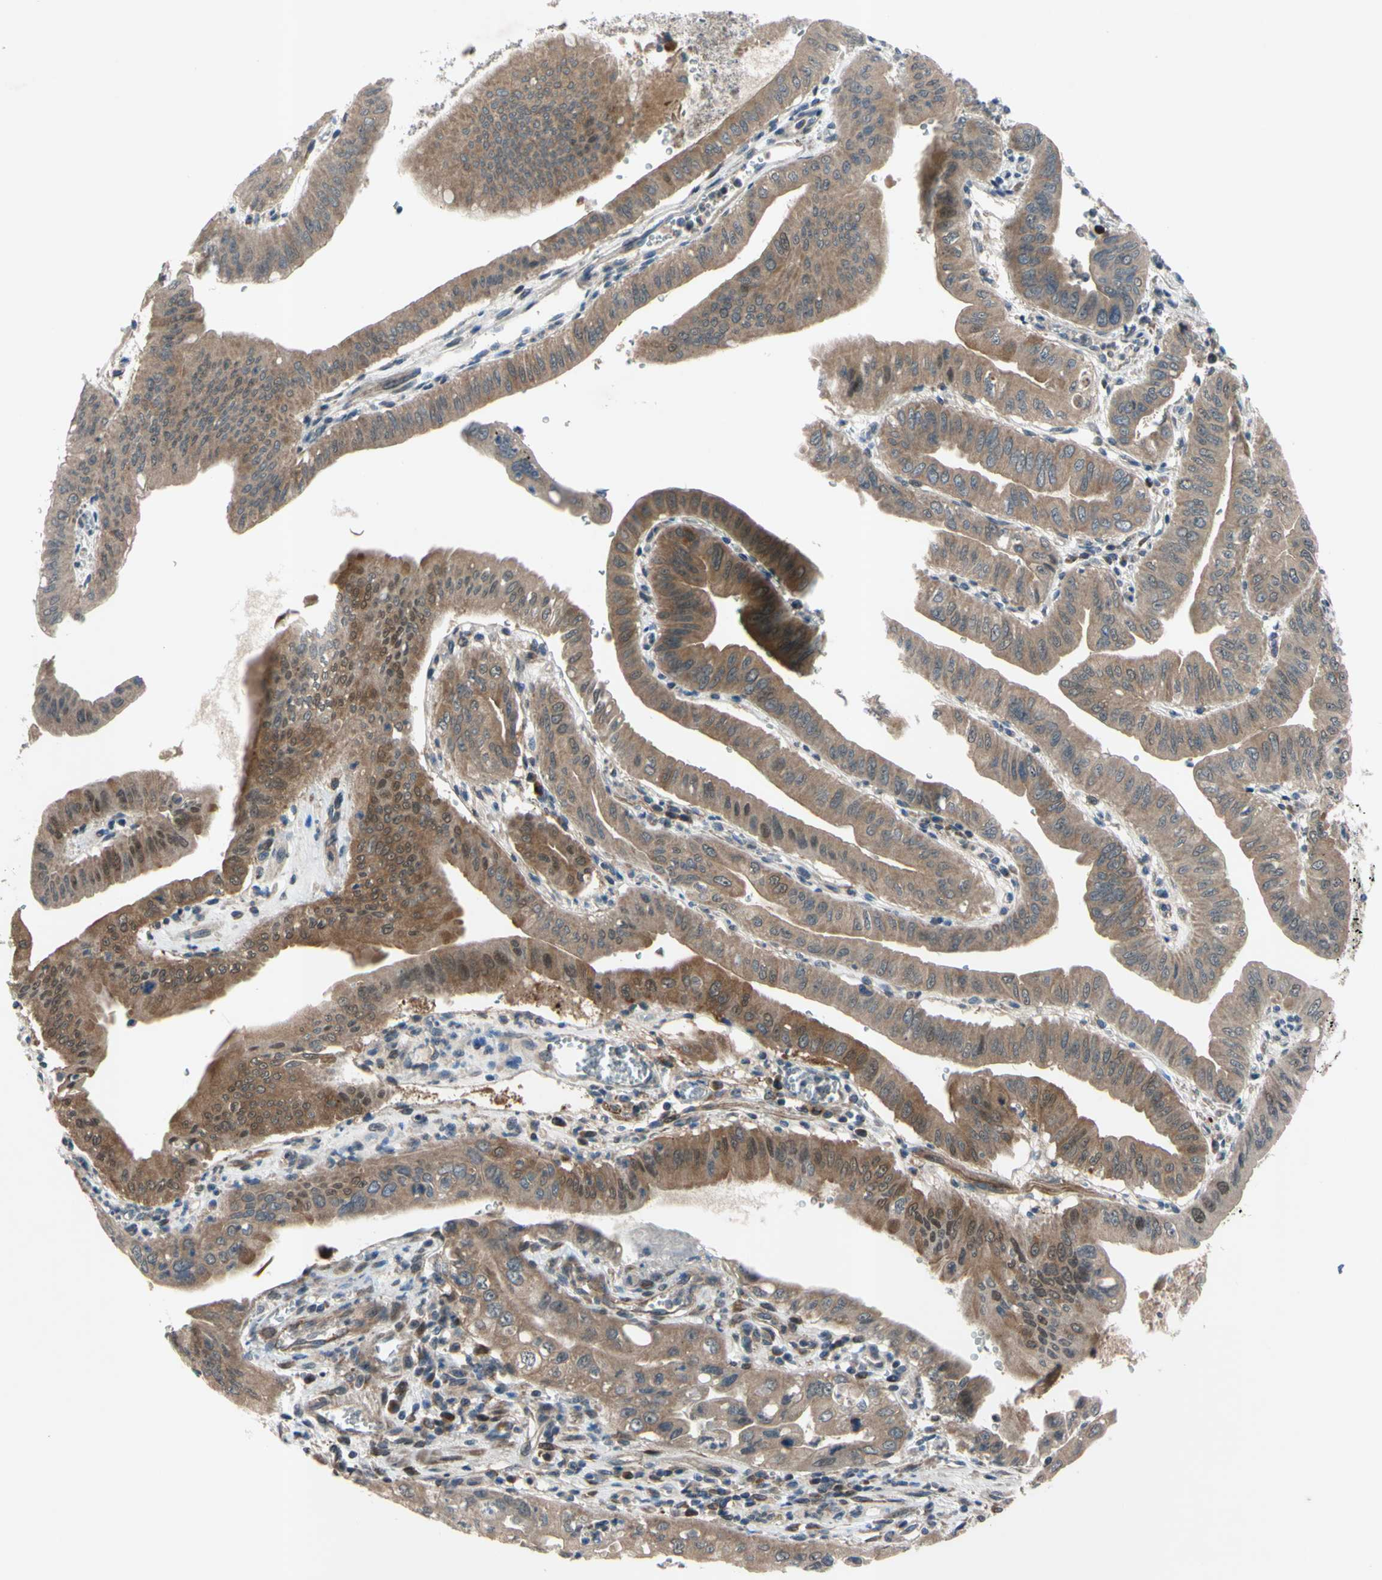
{"staining": {"intensity": "moderate", "quantity": ">75%", "location": "cytoplasmic/membranous"}, "tissue": "pancreatic cancer", "cell_type": "Tumor cells", "image_type": "cancer", "snomed": [{"axis": "morphology", "description": "Normal tissue, NOS"}, {"axis": "topography", "description": "Lymph node"}], "caption": "This is a photomicrograph of immunohistochemistry (IHC) staining of pancreatic cancer, which shows moderate staining in the cytoplasmic/membranous of tumor cells.", "gene": "SVIL", "patient": {"sex": "male", "age": 50}}